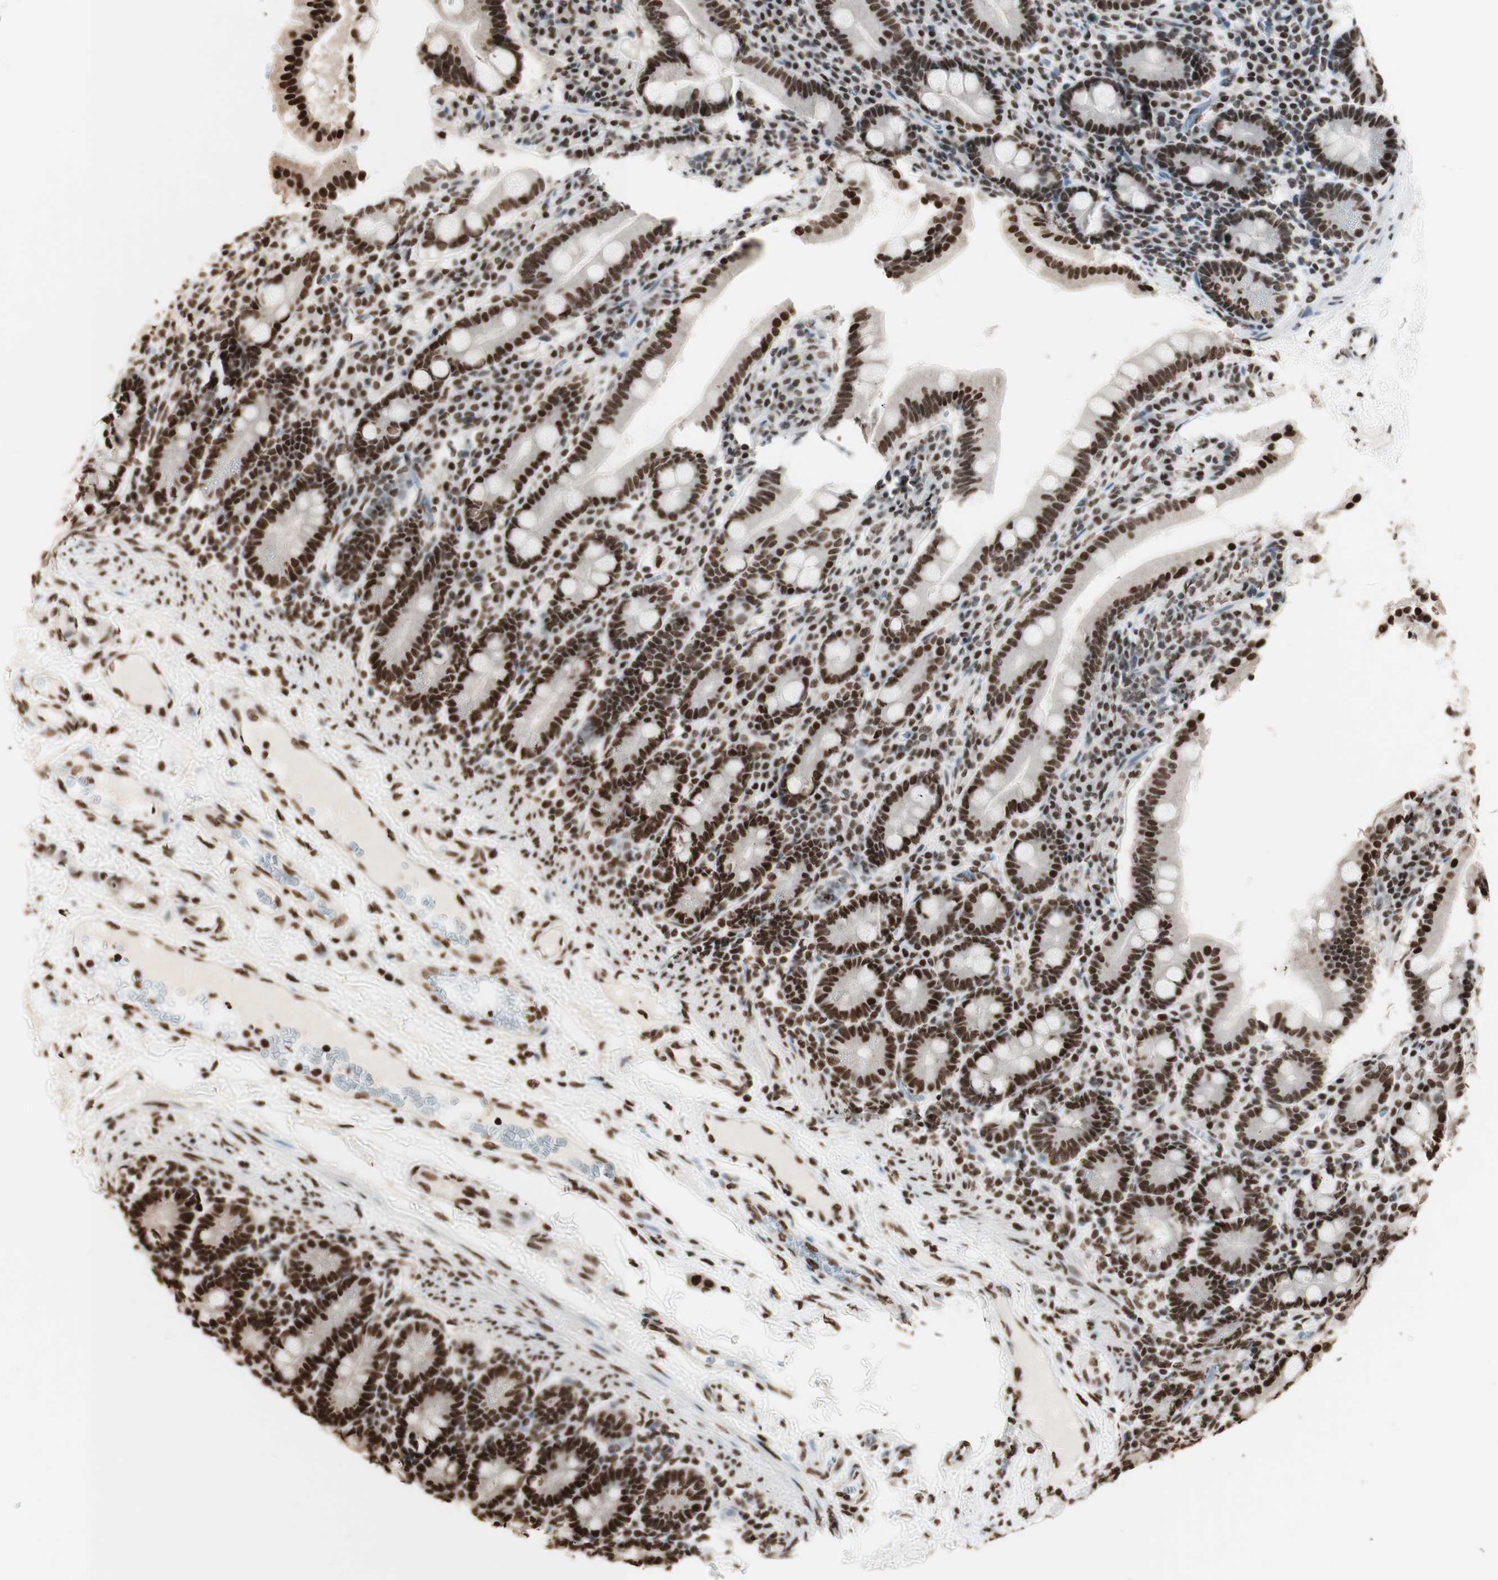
{"staining": {"intensity": "strong", "quantity": ">75%", "location": "nuclear"}, "tissue": "duodenum", "cell_type": "Glandular cells", "image_type": "normal", "snomed": [{"axis": "morphology", "description": "Normal tissue, NOS"}, {"axis": "topography", "description": "Duodenum"}], "caption": "Immunohistochemistry (IHC) (DAB (3,3'-diaminobenzidine)) staining of normal duodenum shows strong nuclear protein positivity in approximately >75% of glandular cells.", "gene": "HNRNPA2B1", "patient": {"sex": "male", "age": 50}}